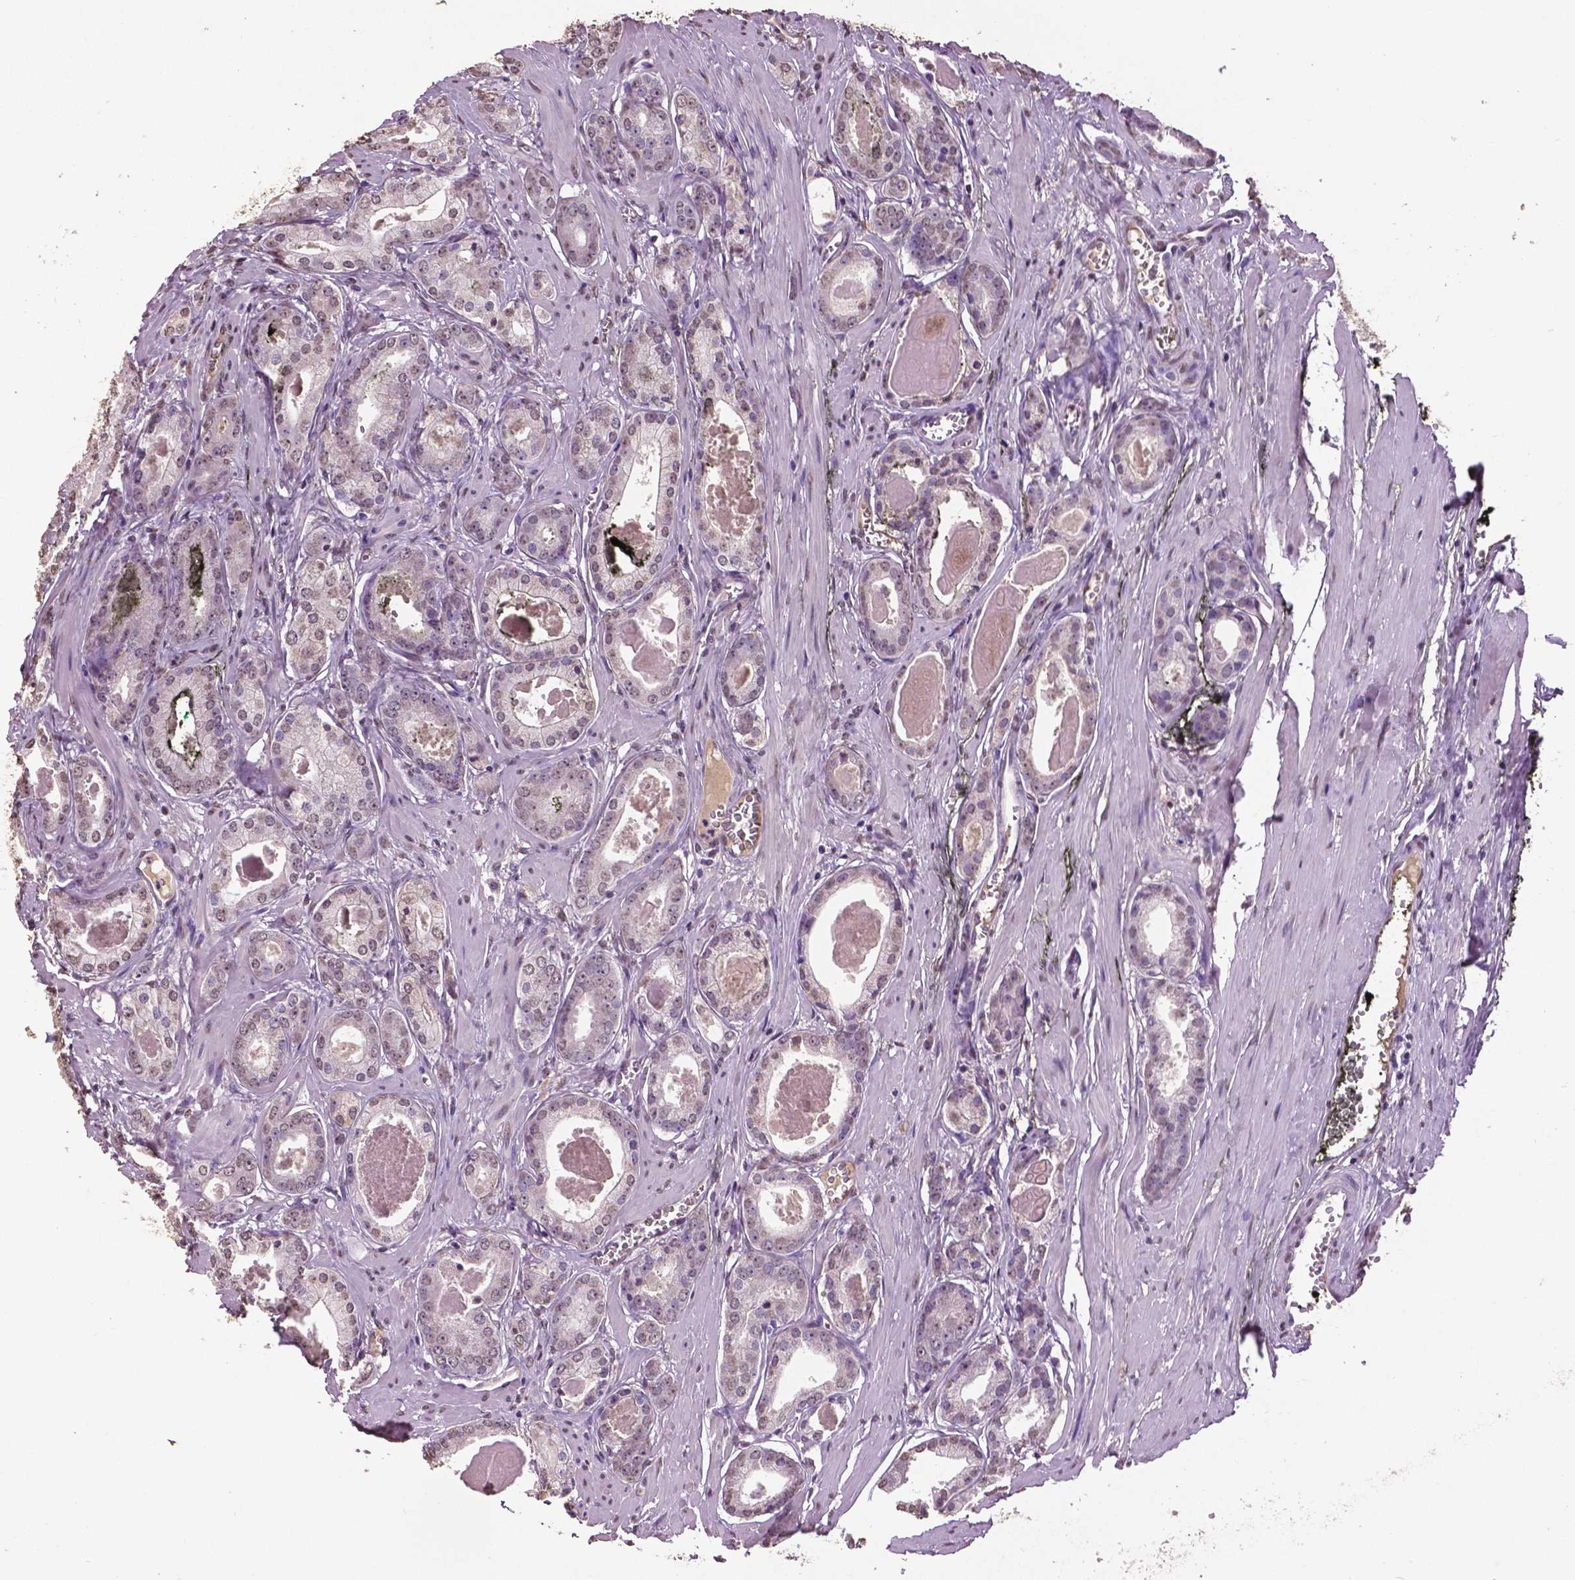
{"staining": {"intensity": "weak", "quantity": "25%-75%", "location": "nuclear"}, "tissue": "prostate cancer", "cell_type": "Tumor cells", "image_type": "cancer", "snomed": [{"axis": "morphology", "description": "Adenocarcinoma, NOS"}, {"axis": "morphology", "description": "Adenocarcinoma, Low grade"}, {"axis": "topography", "description": "Prostate"}], "caption": "An immunohistochemistry (IHC) micrograph of neoplastic tissue is shown. Protein staining in brown labels weak nuclear positivity in prostate adenocarcinoma (low-grade) within tumor cells.", "gene": "RUNX3", "patient": {"sex": "male", "age": 64}}